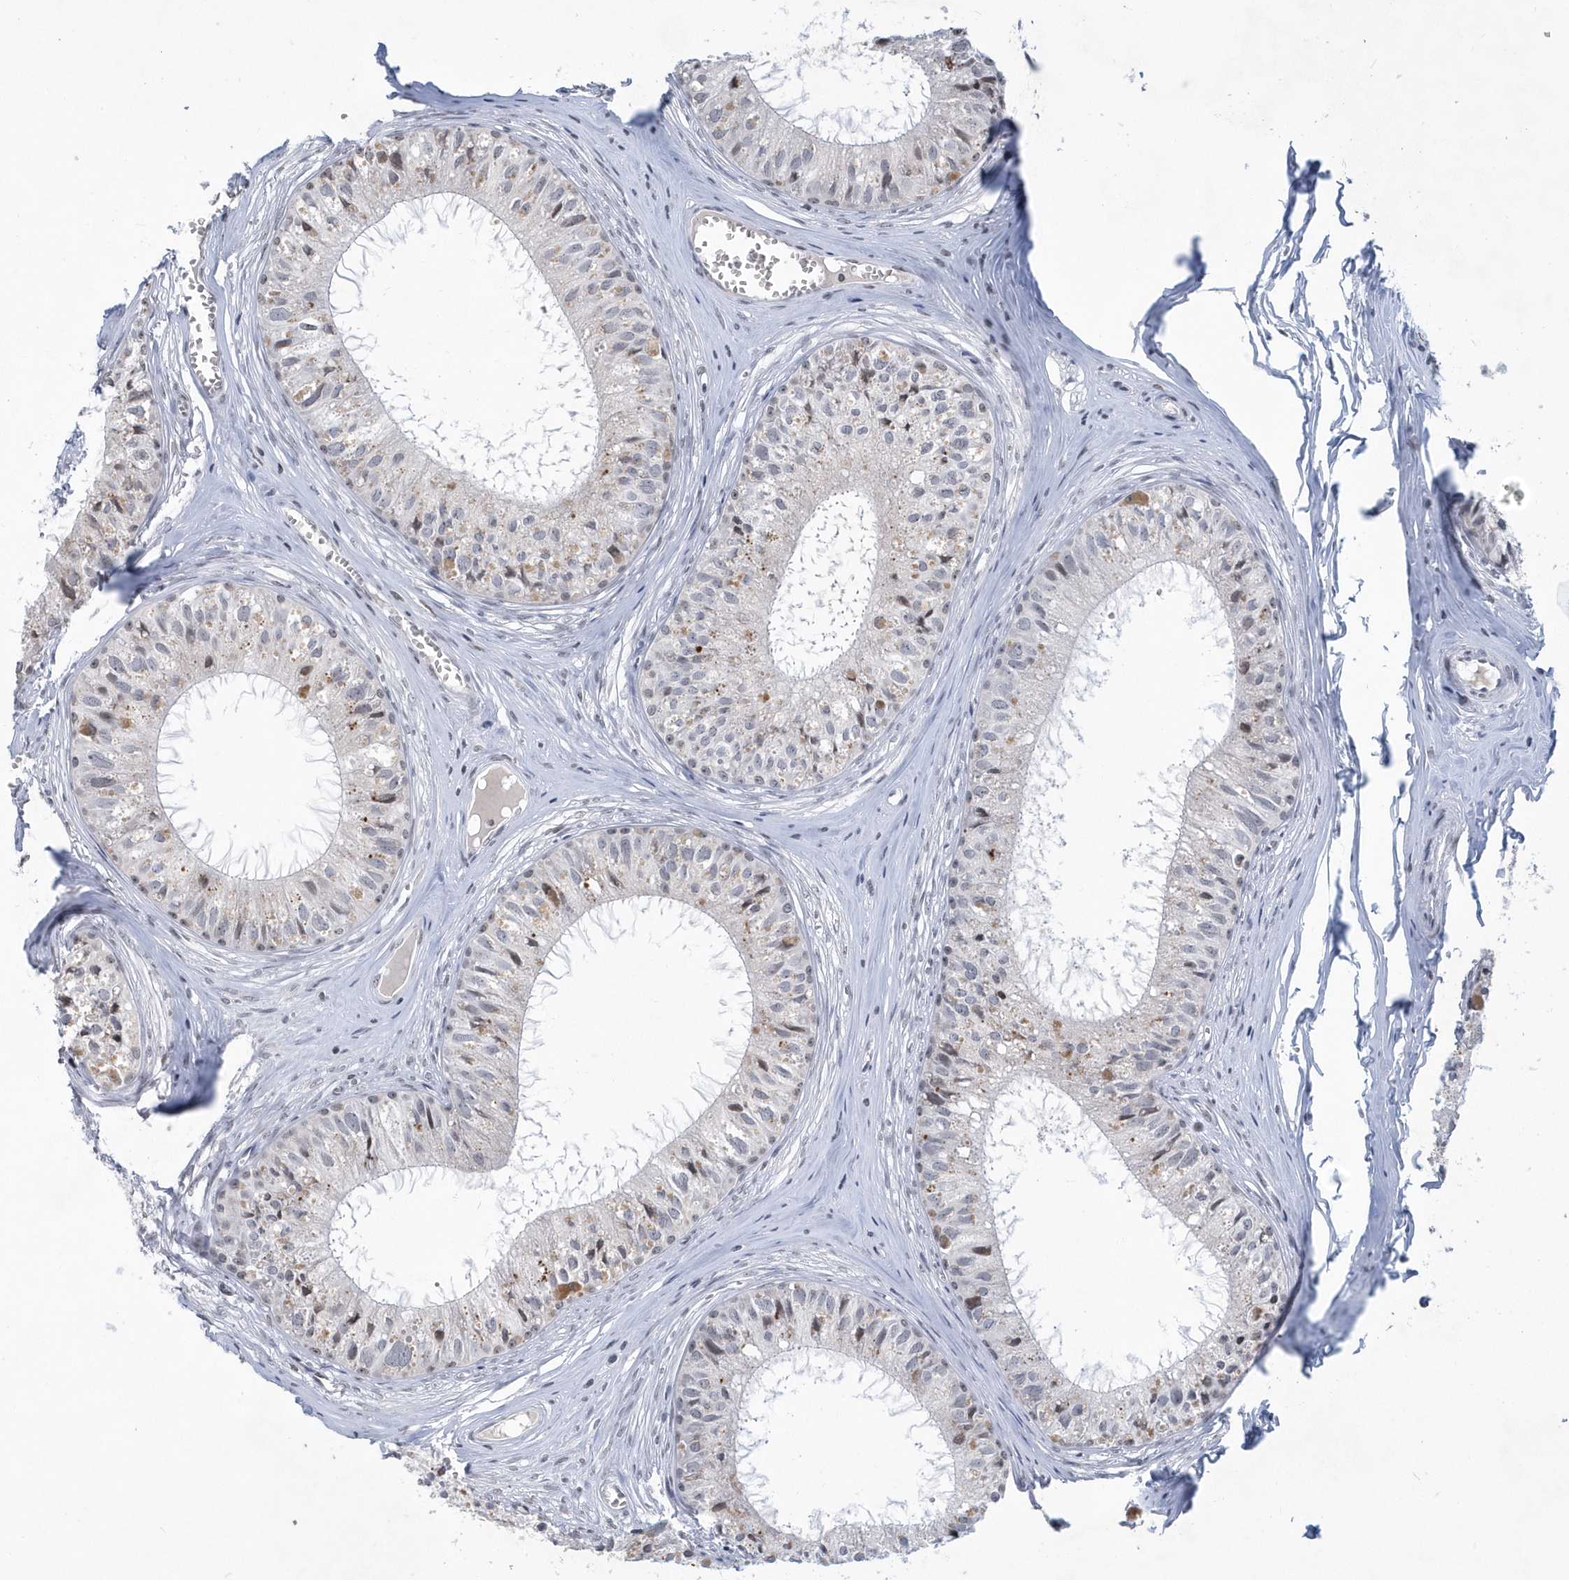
{"staining": {"intensity": "moderate", "quantity": "25%-75%", "location": "cytoplasmic/membranous"}, "tissue": "epididymis", "cell_type": "Glandular cells", "image_type": "normal", "snomed": [{"axis": "morphology", "description": "Normal tissue, NOS"}, {"axis": "topography", "description": "Epididymis"}], "caption": "Epididymis stained for a protein (brown) exhibits moderate cytoplasmic/membranous positive staining in approximately 25%-75% of glandular cells.", "gene": "VWA5B2", "patient": {"sex": "male", "age": 36}}